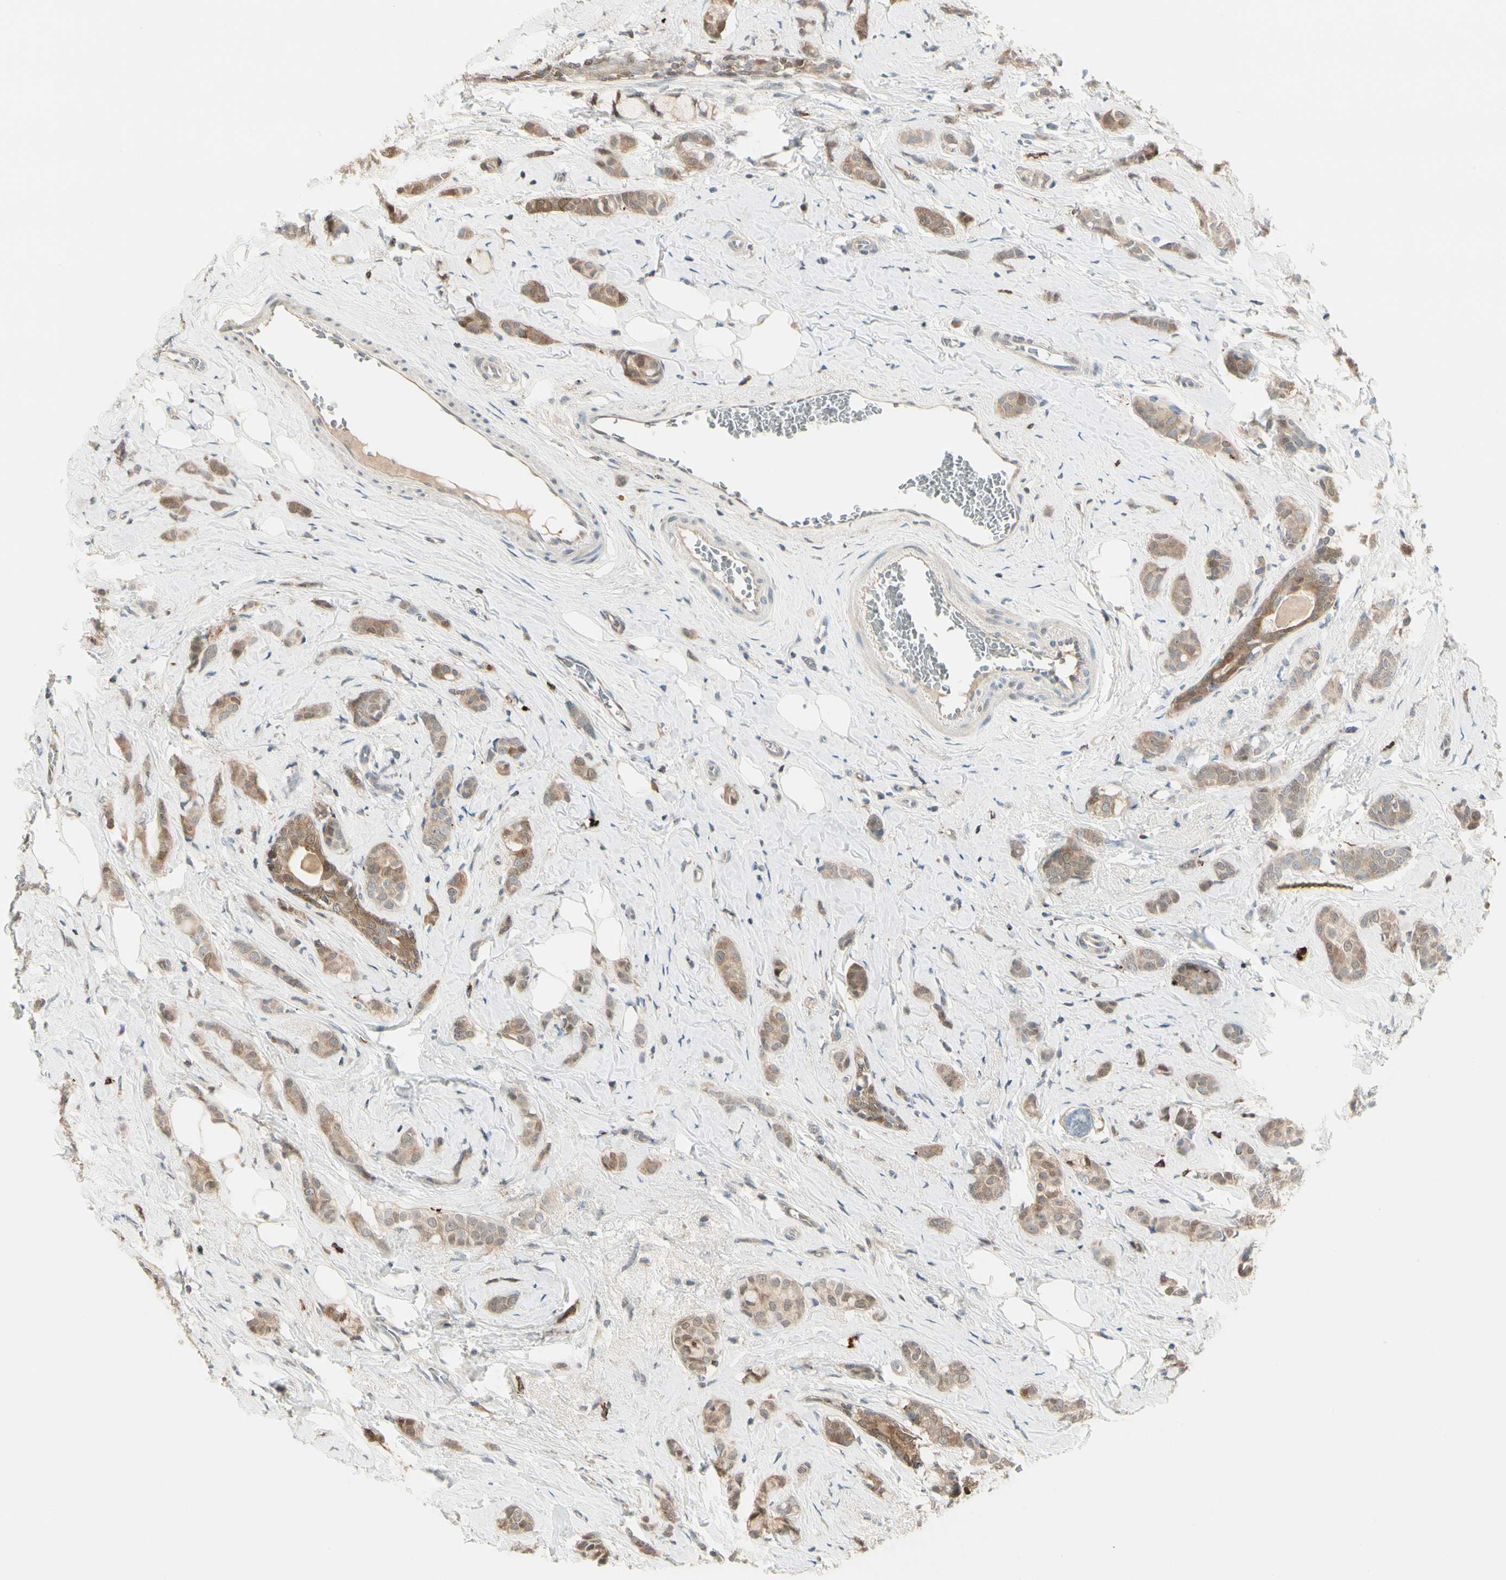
{"staining": {"intensity": "moderate", "quantity": ">75%", "location": "cytoplasmic/membranous"}, "tissue": "breast cancer", "cell_type": "Tumor cells", "image_type": "cancer", "snomed": [{"axis": "morphology", "description": "Lobular carcinoma"}, {"axis": "topography", "description": "Breast"}], "caption": "Moderate cytoplasmic/membranous protein expression is appreciated in about >75% of tumor cells in breast cancer.", "gene": "EVC", "patient": {"sex": "female", "age": 60}}